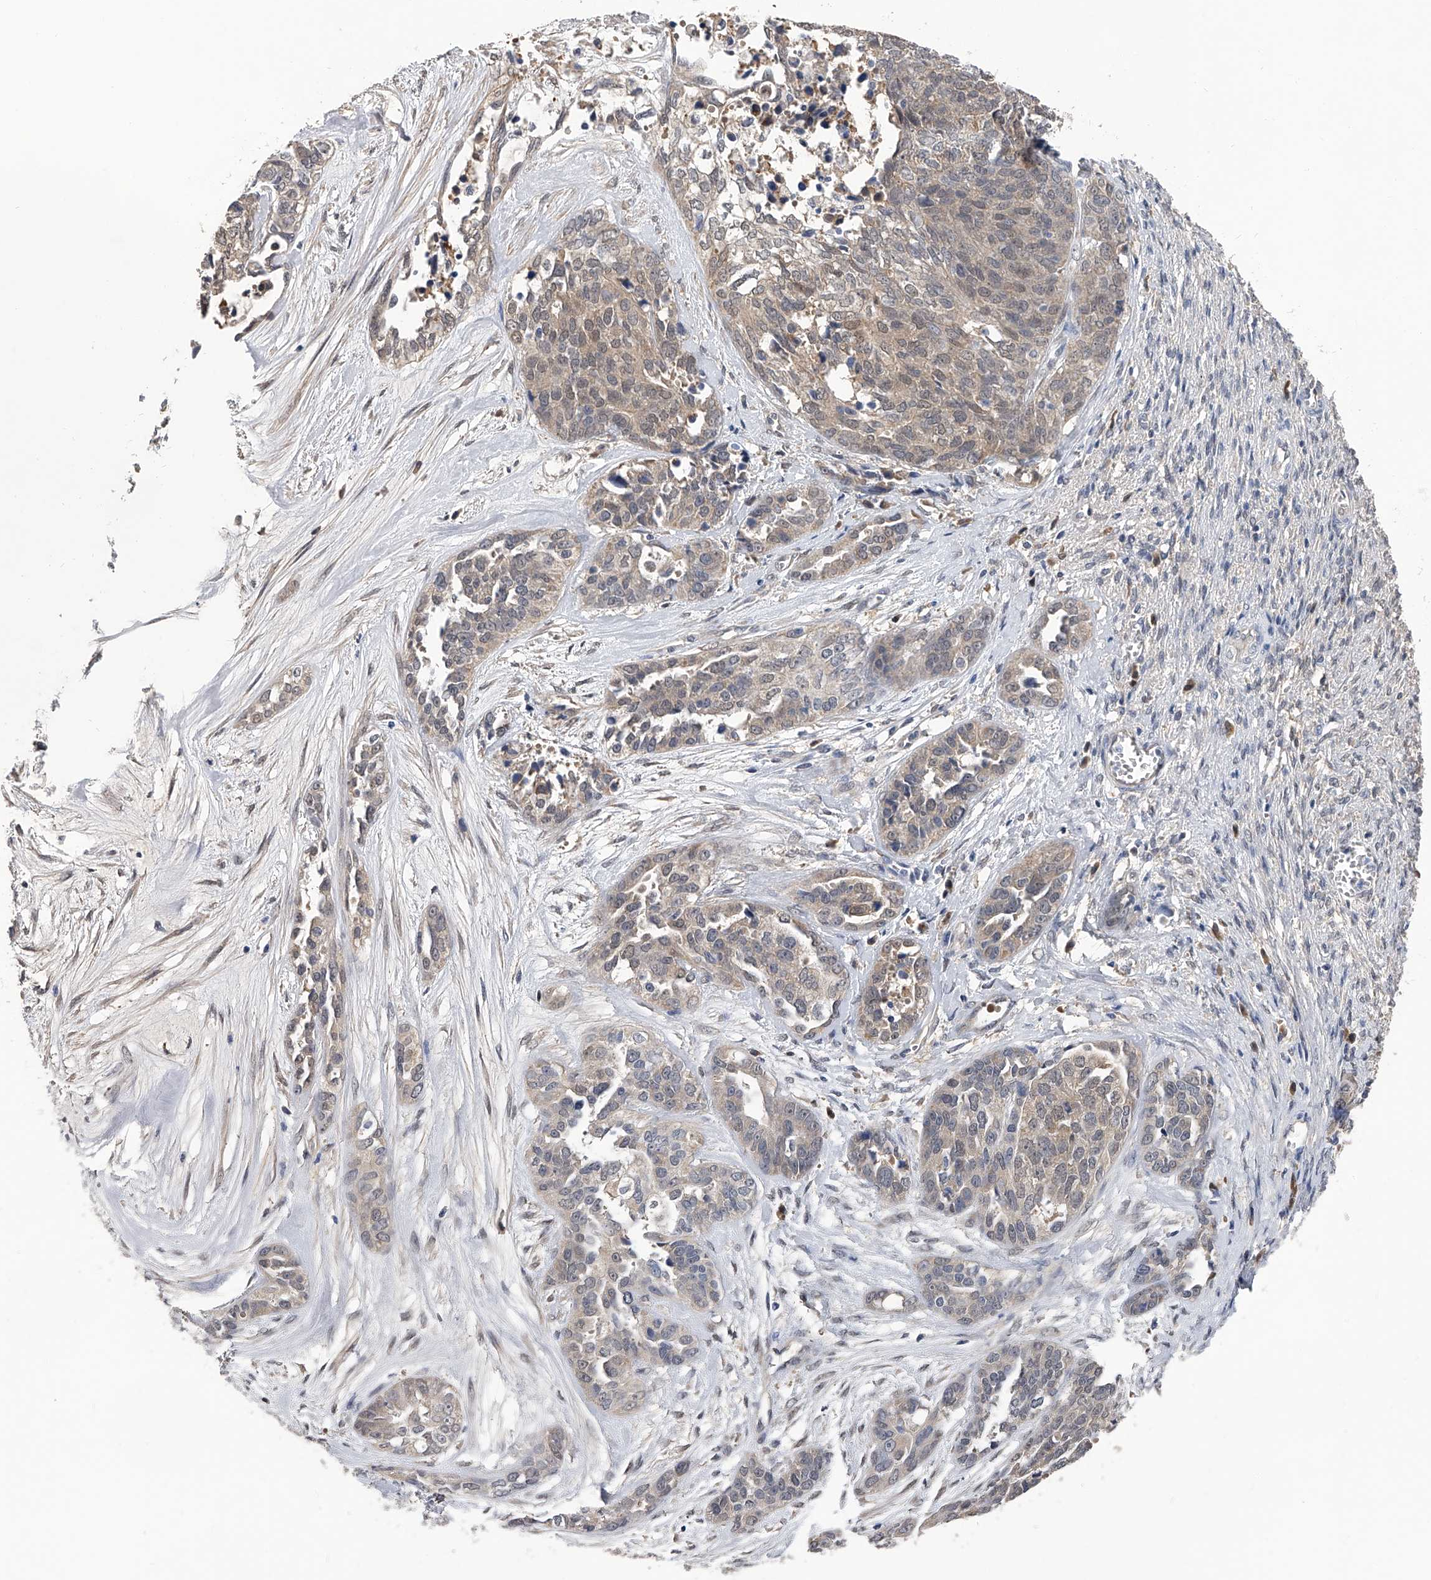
{"staining": {"intensity": "weak", "quantity": "<25%", "location": "cytoplasmic/membranous,nuclear"}, "tissue": "ovarian cancer", "cell_type": "Tumor cells", "image_type": "cancer", "snomed": [{"axis": "morphology", "description": "Cystadenocarcinoma, serous, NOS"}, {"axis": "topography", "description": "Ovary"}], "caption": "DAB (3,3'-diaminobenzidine) immunohistochemical staining of human ovarian cancer reveals no significant expression in tumor cells. (IHC, brightfield microscopy, high magnification).", "gene": "PGM3", "patient": {"sex": "female", "age": 44}}